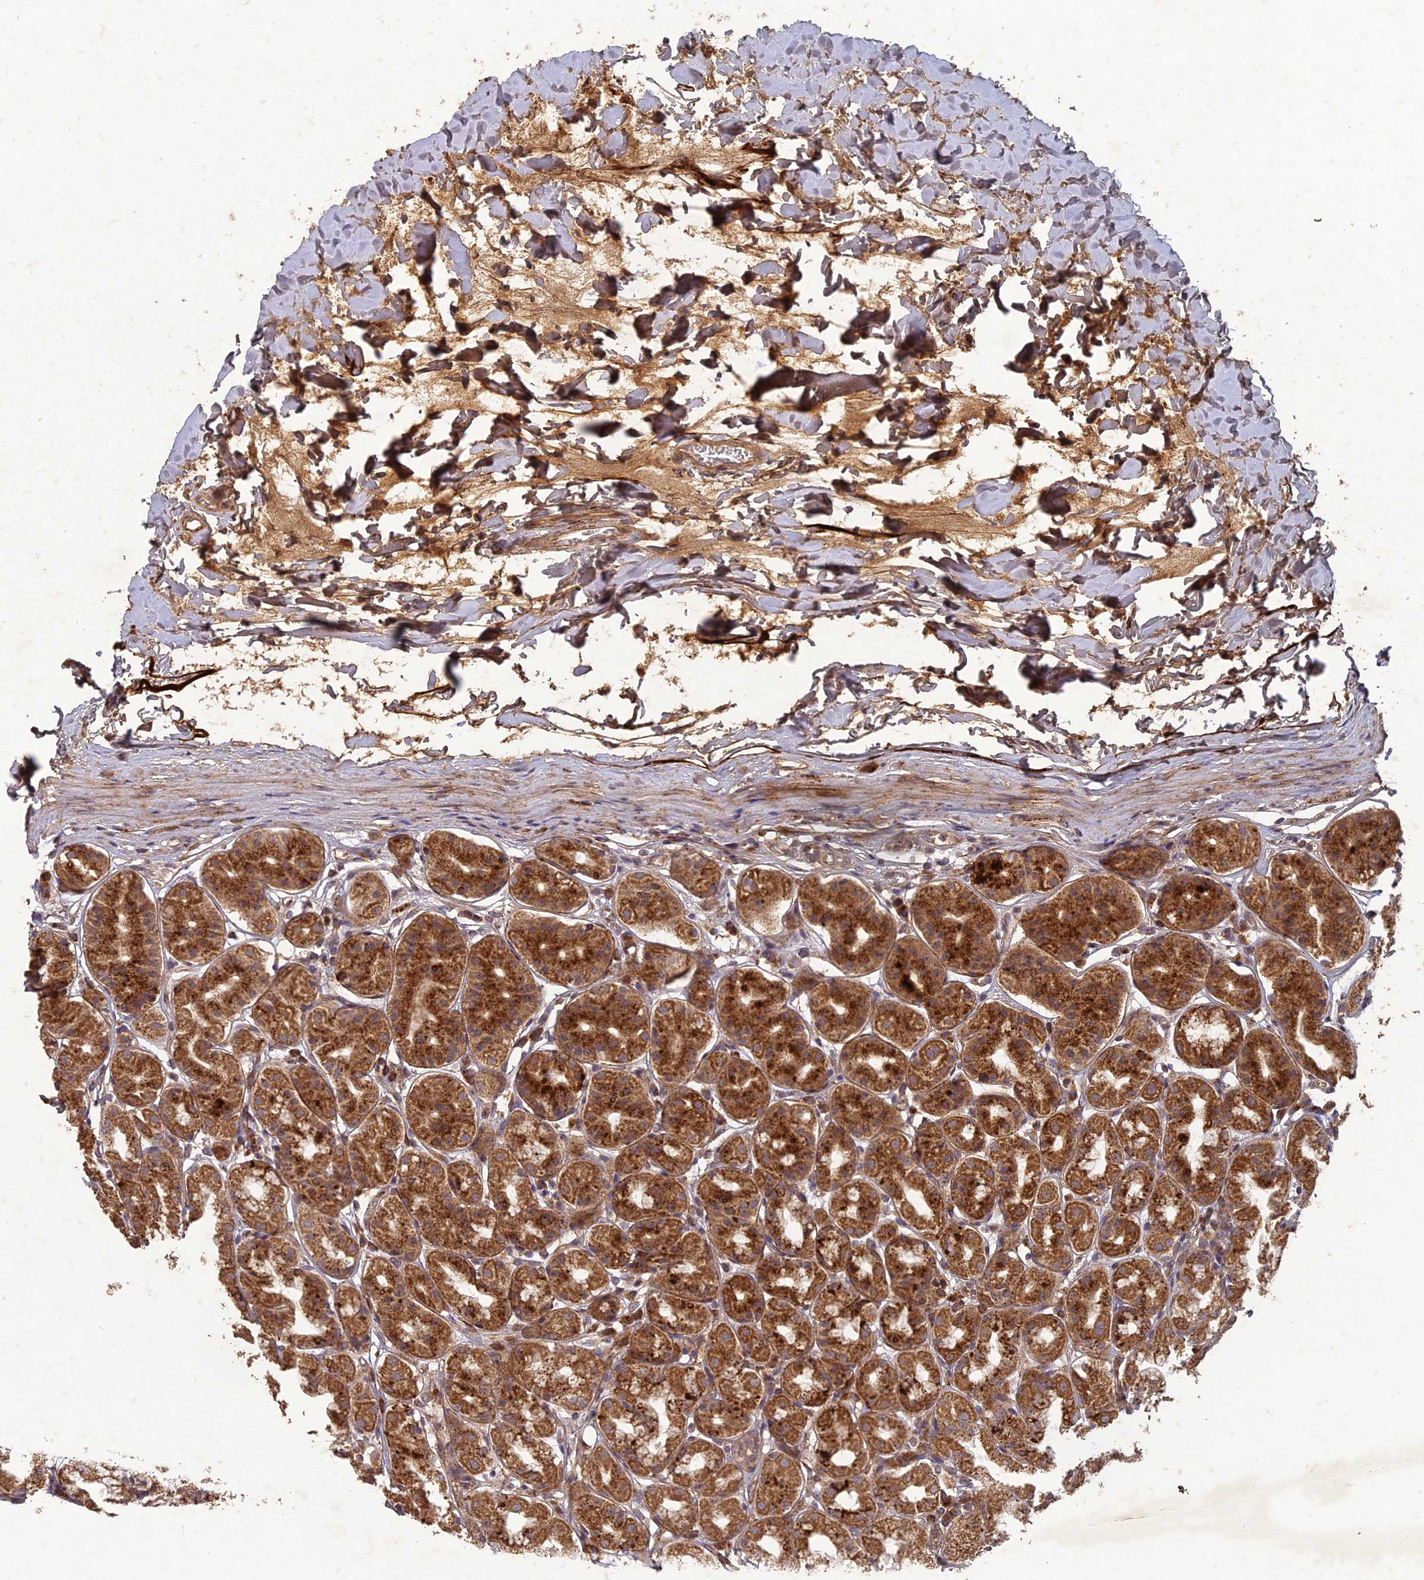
{"staining": {"intensity": "strong", "quantity": "25%-75%", "location": "cytoplasmic/membranous"}, "tissue": "stomach", "cell_type": "Glandular cells", "image_type": "normal", "snomed": [{"axis": "morphology", "description": "Normal tissue, NOS"}, {"axis": "topography", "description": "Stomach"}, {"axis": "topography", "description": "Stomach, lower"}], "caption": "DAB (3,3'-diaminobenzidine) immunohistochemical staining of normal stomach shows strong cytoplasmic/membranous protein staining in approximately 25%-75% of glandular cells.", "gene": "TCF25", "patient": {"sex": "female", "age": 56}}